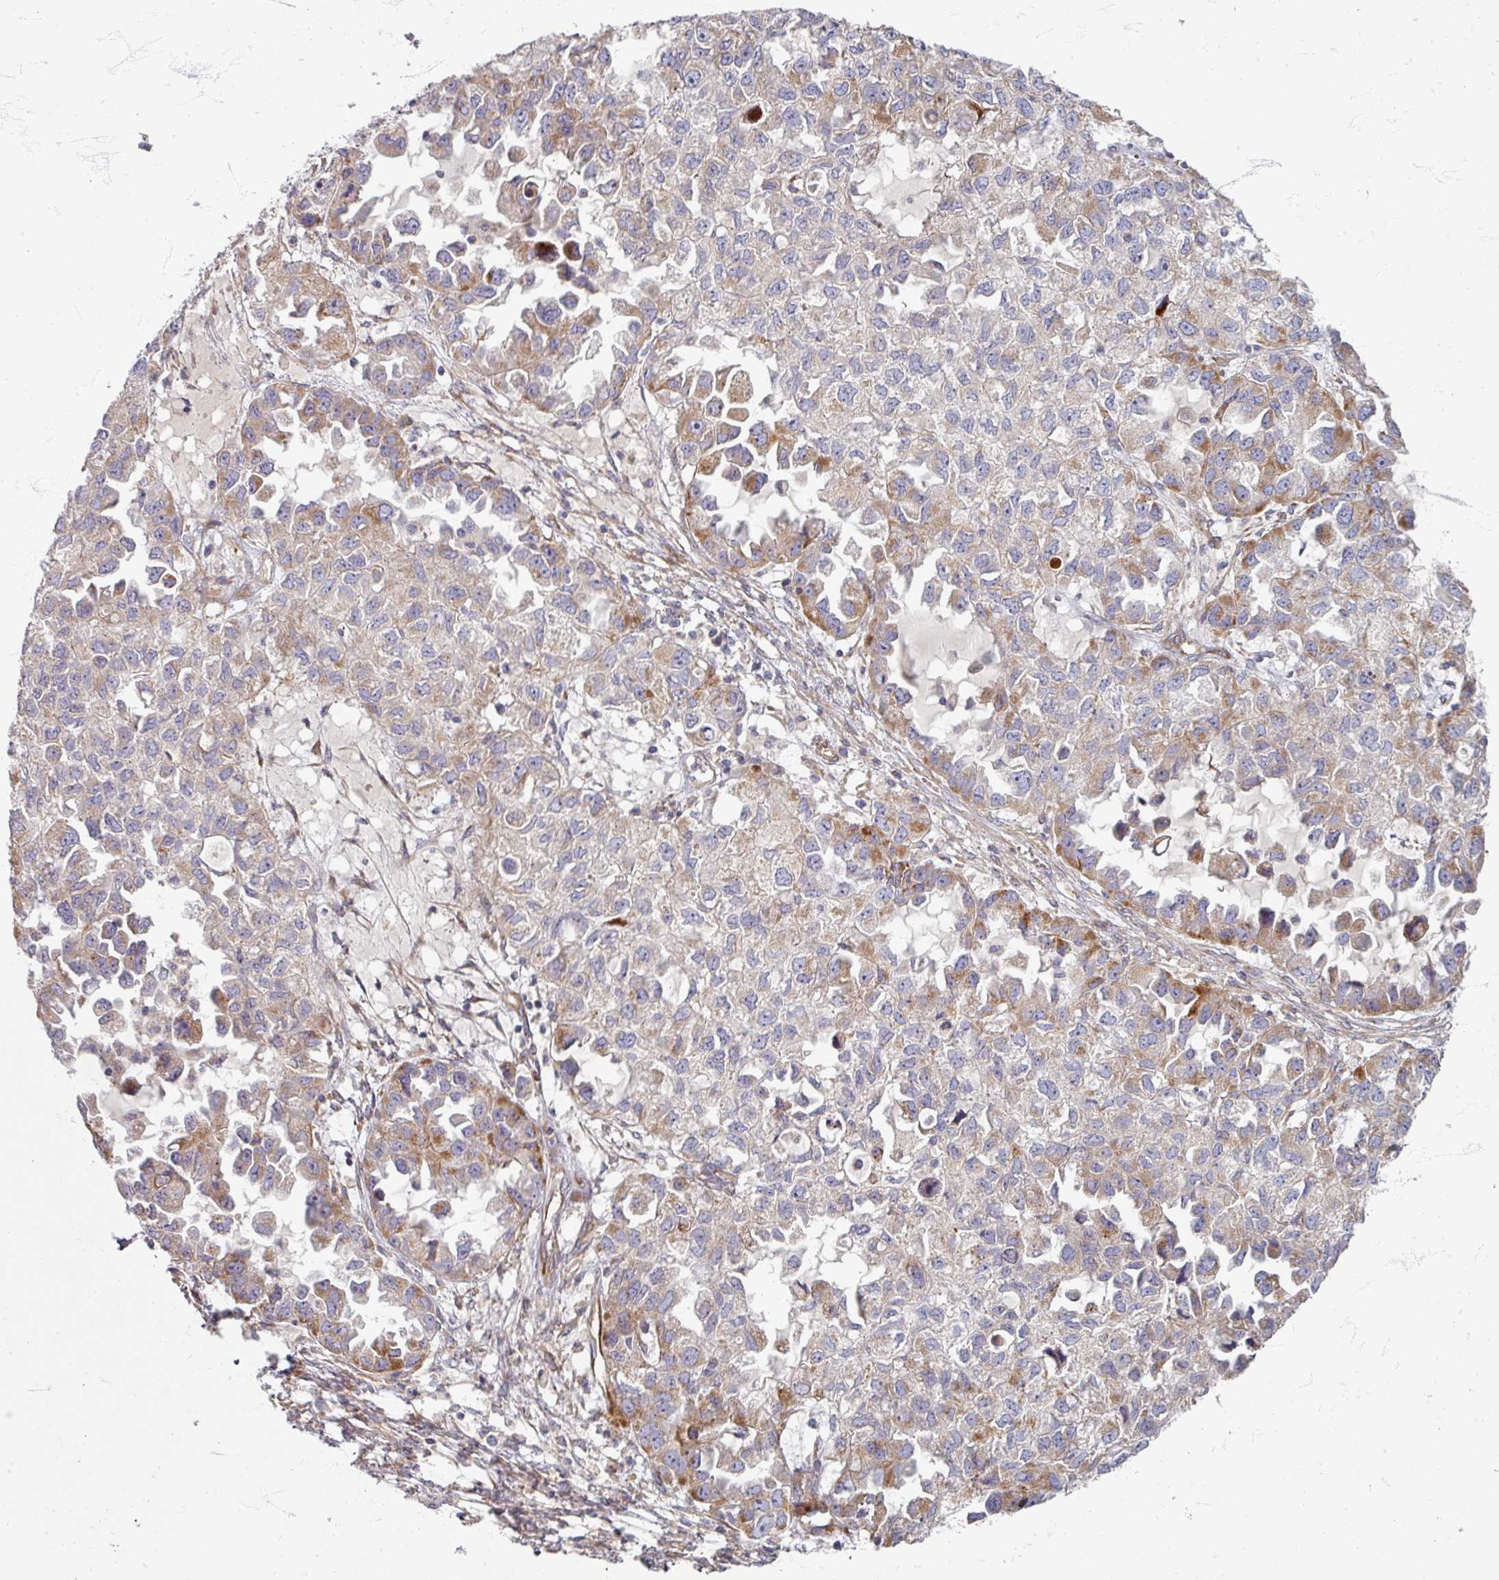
{"staining": {"intensity": "moderate", "quantity": "<25%", "location": "cytoplasmic/membranous"}, "tissue": "ovarian cancer", "cell_type": "Tumor cells", "image_type": "cancer", "snomed": [{"axis": "morphology", "description": "Cystadenocarcinoma, serous, NOS"}, {"axis": "topography", "description": "Ovary"}], "caption": "A low amount of moderate cytoplasmic/membranous expression is appreciated in approximately <25% of tumor cells in ovarian serous cystadenocarcinoma tissue. (brown staining indicates protein expression, while blue staining denotes nuclei).", "gene": "GABARAPL1", "patient": {"sex": "female", "age": 84}}